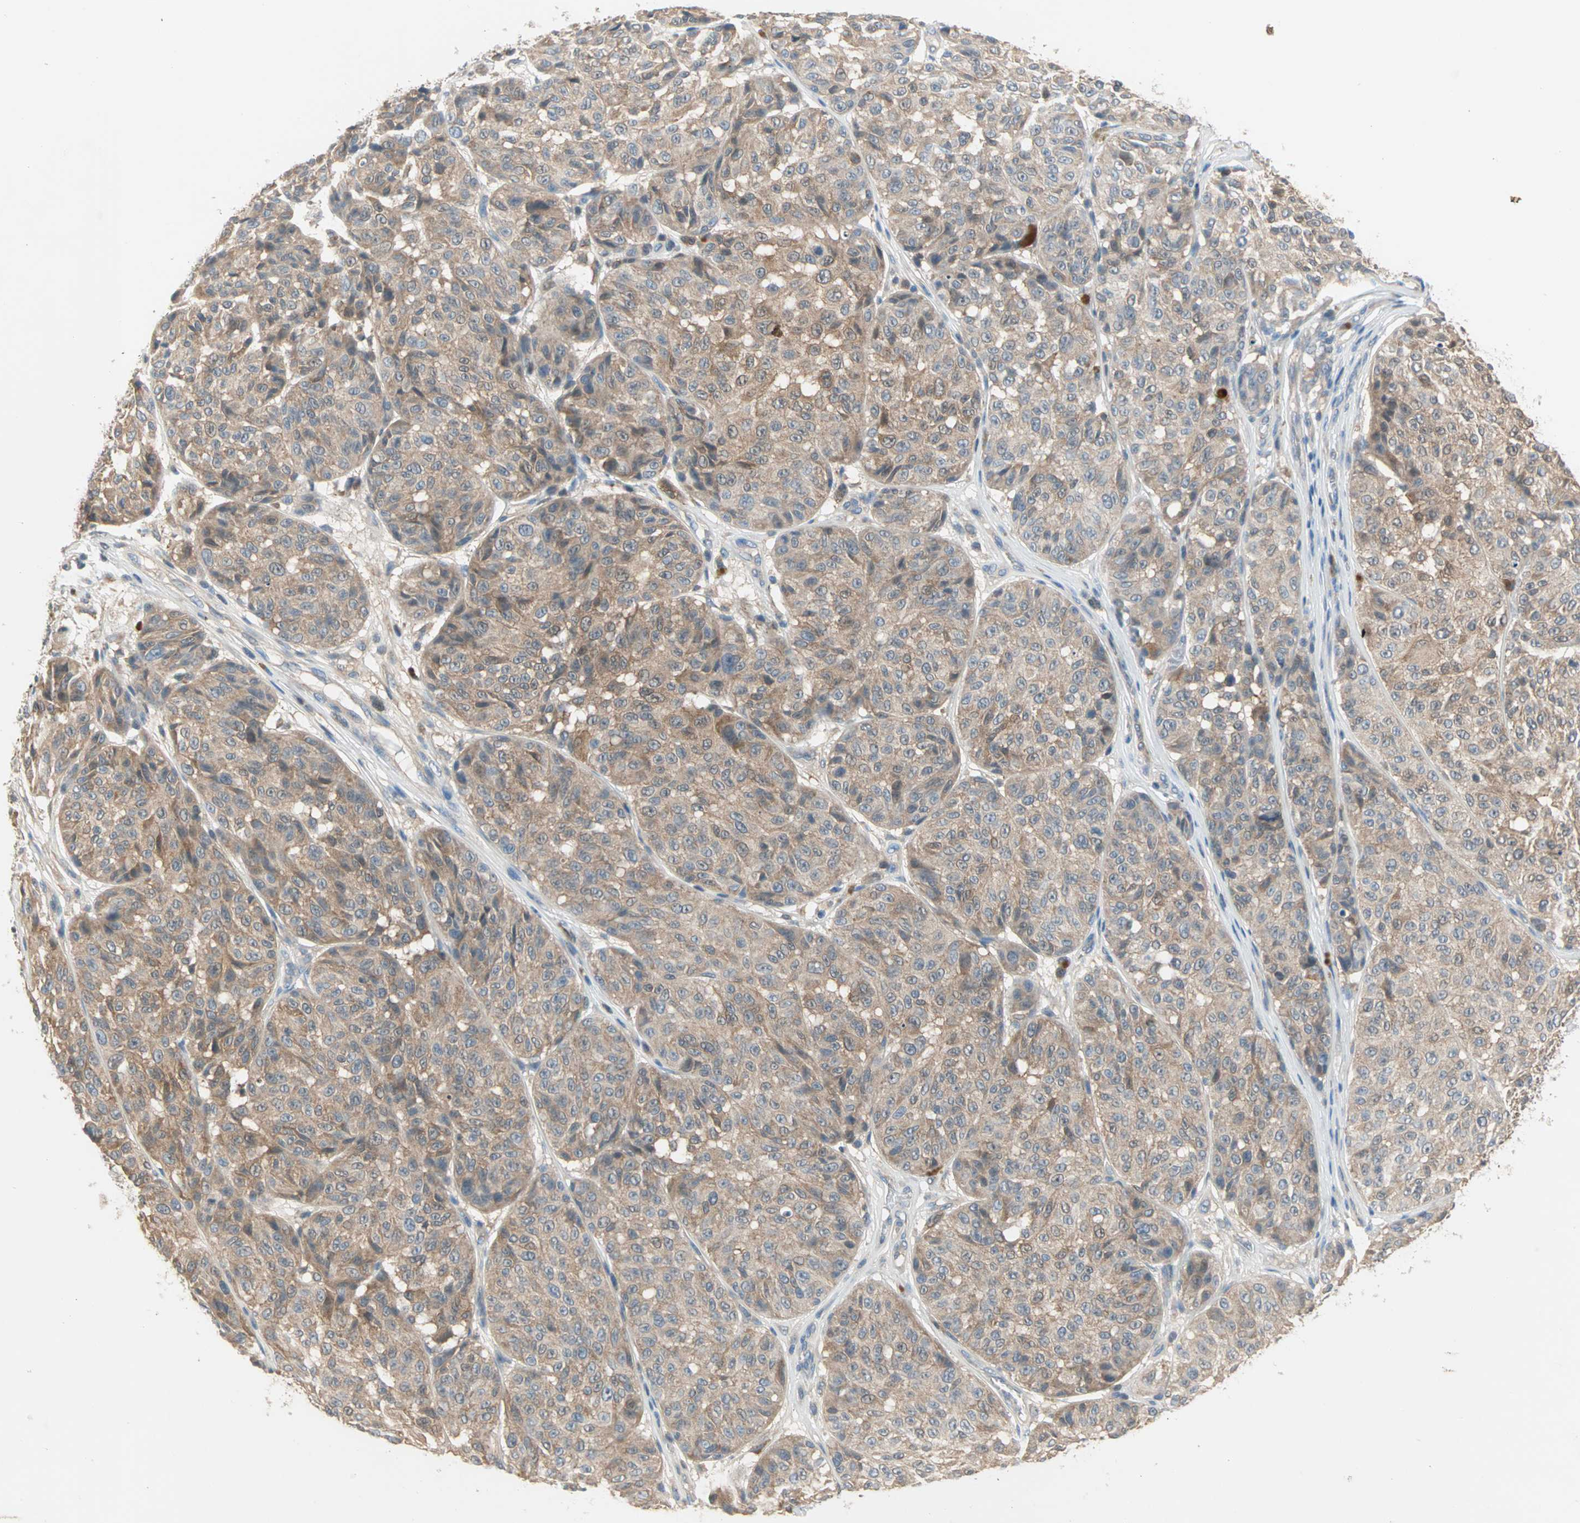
{"staining": {"intensity": "moderate", "quantity": ">75%", "location": "cytoplasmic/membranous"}, "tissue": "melanoma", "cell_type": "Tumor cells", "image_type": "cancer", "snomed": [{"axis": "morphology", "description": "Malignant melanoma, NOS"}, {"axis": "topography", "description": "Skin"}], "caption": "Approximately >75% of tumor cells in malignant melanoma exhibit moderate cytoplasmic/membranous protein positivity as visualized by brown immunohistochemical staining.", "gene": "MPI", "patient": {"sex": "female", "age": 46}}